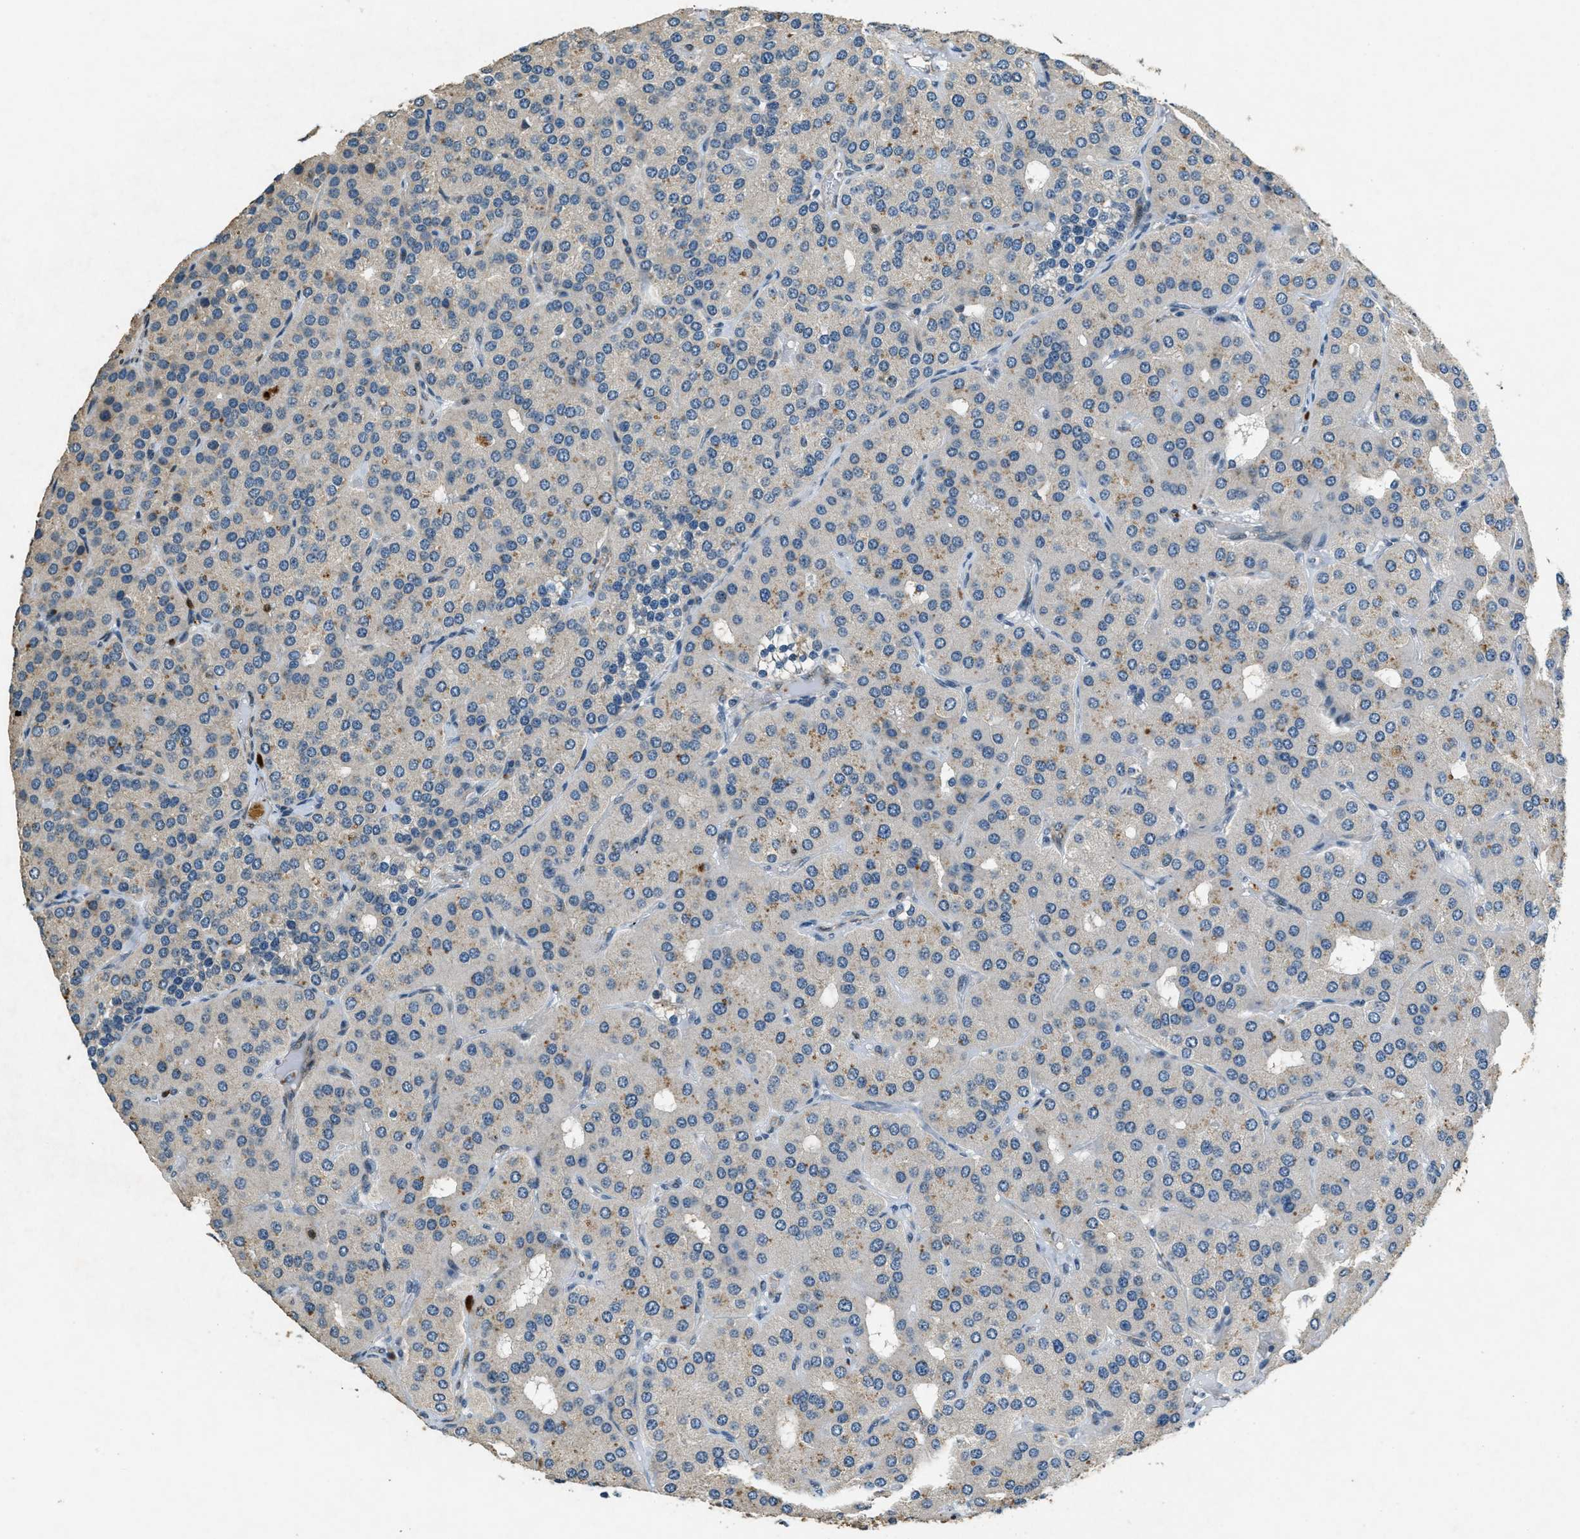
{"staining": {"intensity": "weak", "quantity": "<25%", "location": "cytoplasmic/membranous"}, "tissue": "parathyroid gland", "cell_type": "Glandular cells", "image_type": "normal", "snomed": [{"axis": "morphology", "description": "Normal tissue, NOS"}, {"axis": "morphology", "description": "Adenoma, NOS"}, {"axis": "topography", "description": "Parathyroid gland"}], "caption": "Benign parathyroid gland was stained to show a protein in brown. There is no significant expression in glandular cells. The staining is performed using DAB brown chromogen with nuclei counter-stained in using hematoxylin.", "gene": "RAB3D", "patient": {"sex": "female", "age": 86}}